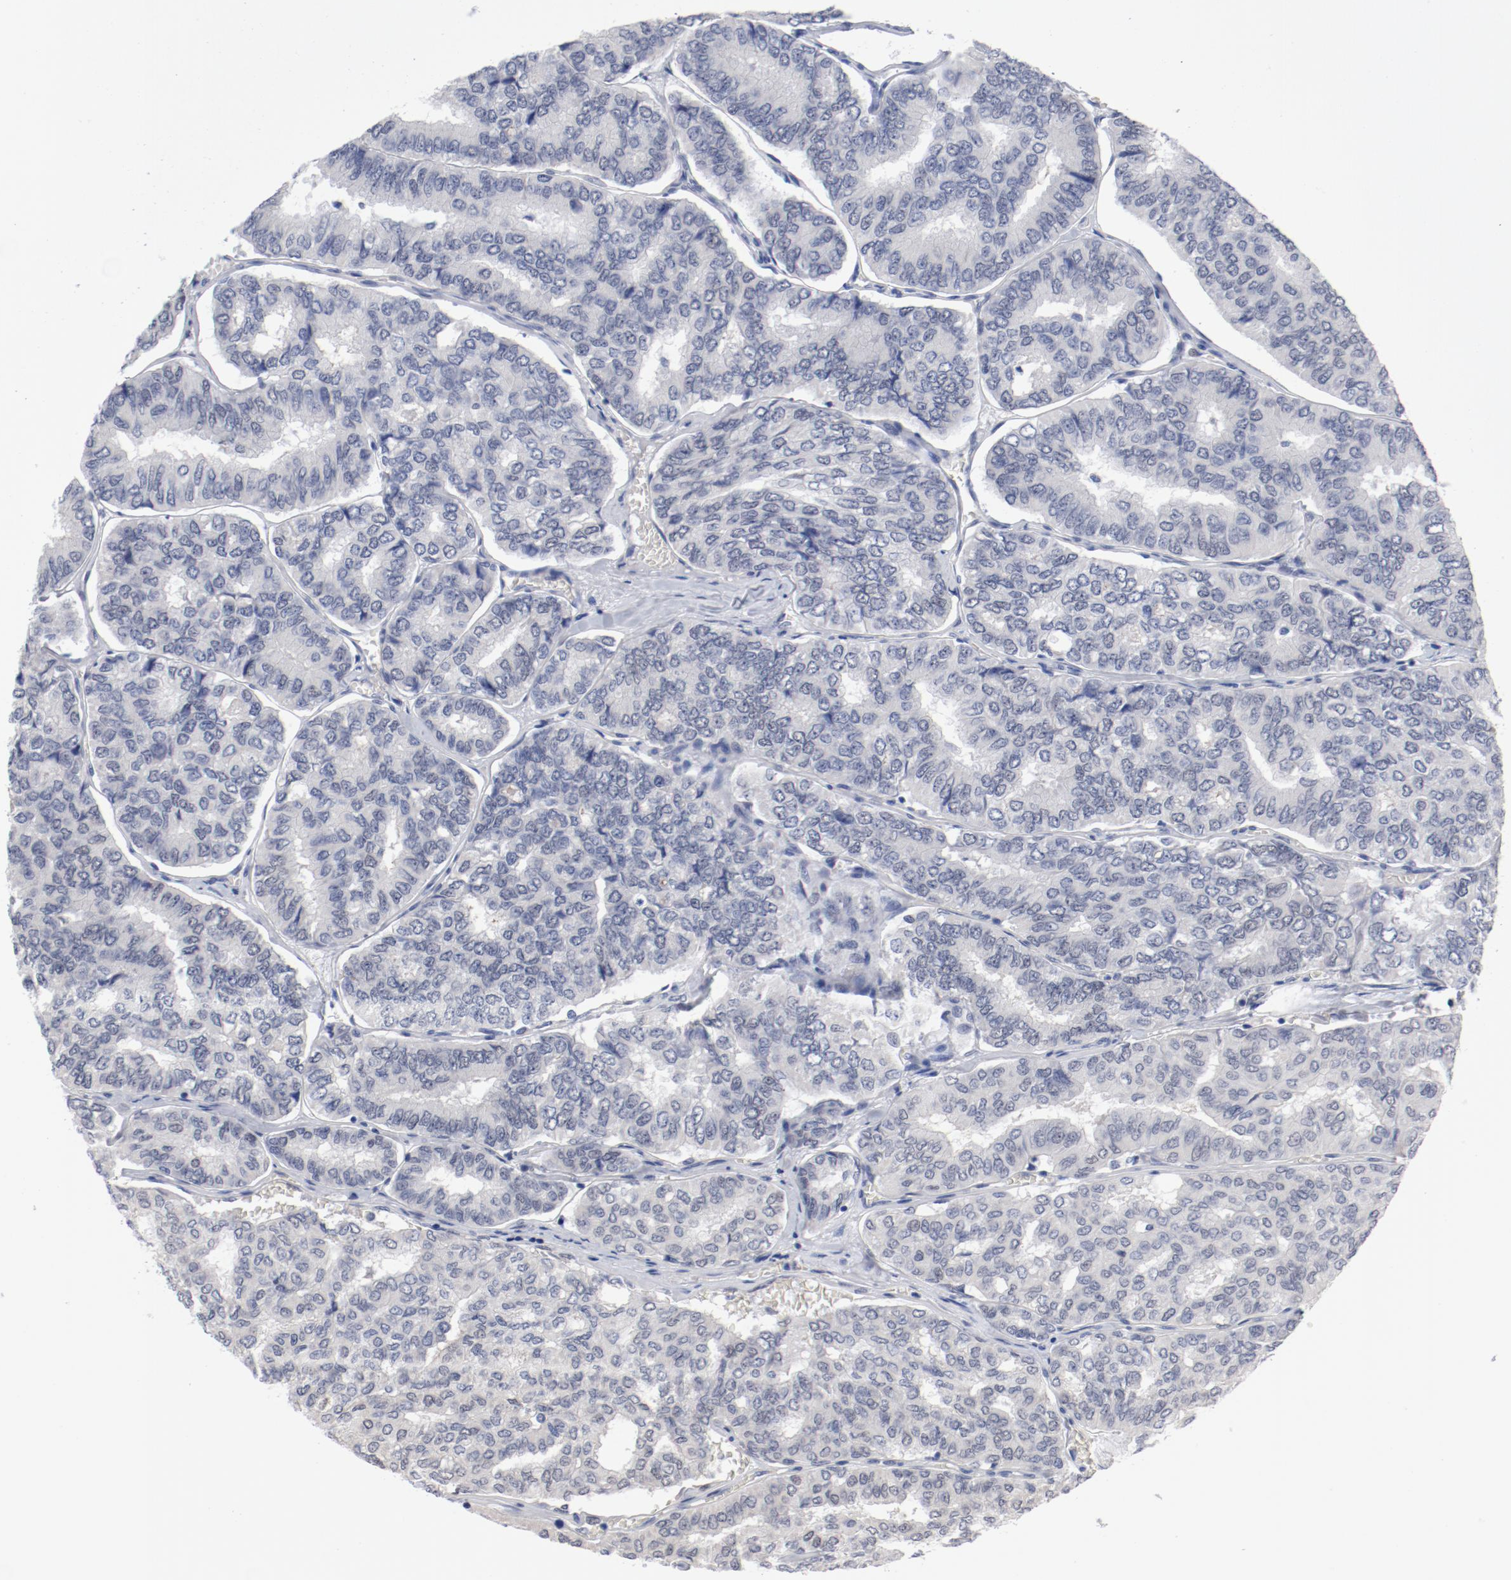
{"staining": {"intensity": "negative", "quantity": "none", "location": "none"}, "tissue": "thyroid cancer", "cell_type": "Tumor cells", "image_type": "cancer", "snomed": [{"axis": "morphology", "description": "Papillary adenocarcinoma, NOS"}, {"axis": "topography", "description": "Thyroid gland"}], "caption": "Photomicrograph shows no significant protein staining in tumor cells of thyroid papillary adenocarcinoma.", "gene": "ANKLE2", "patient": {"sex": "female", "age": 35}}